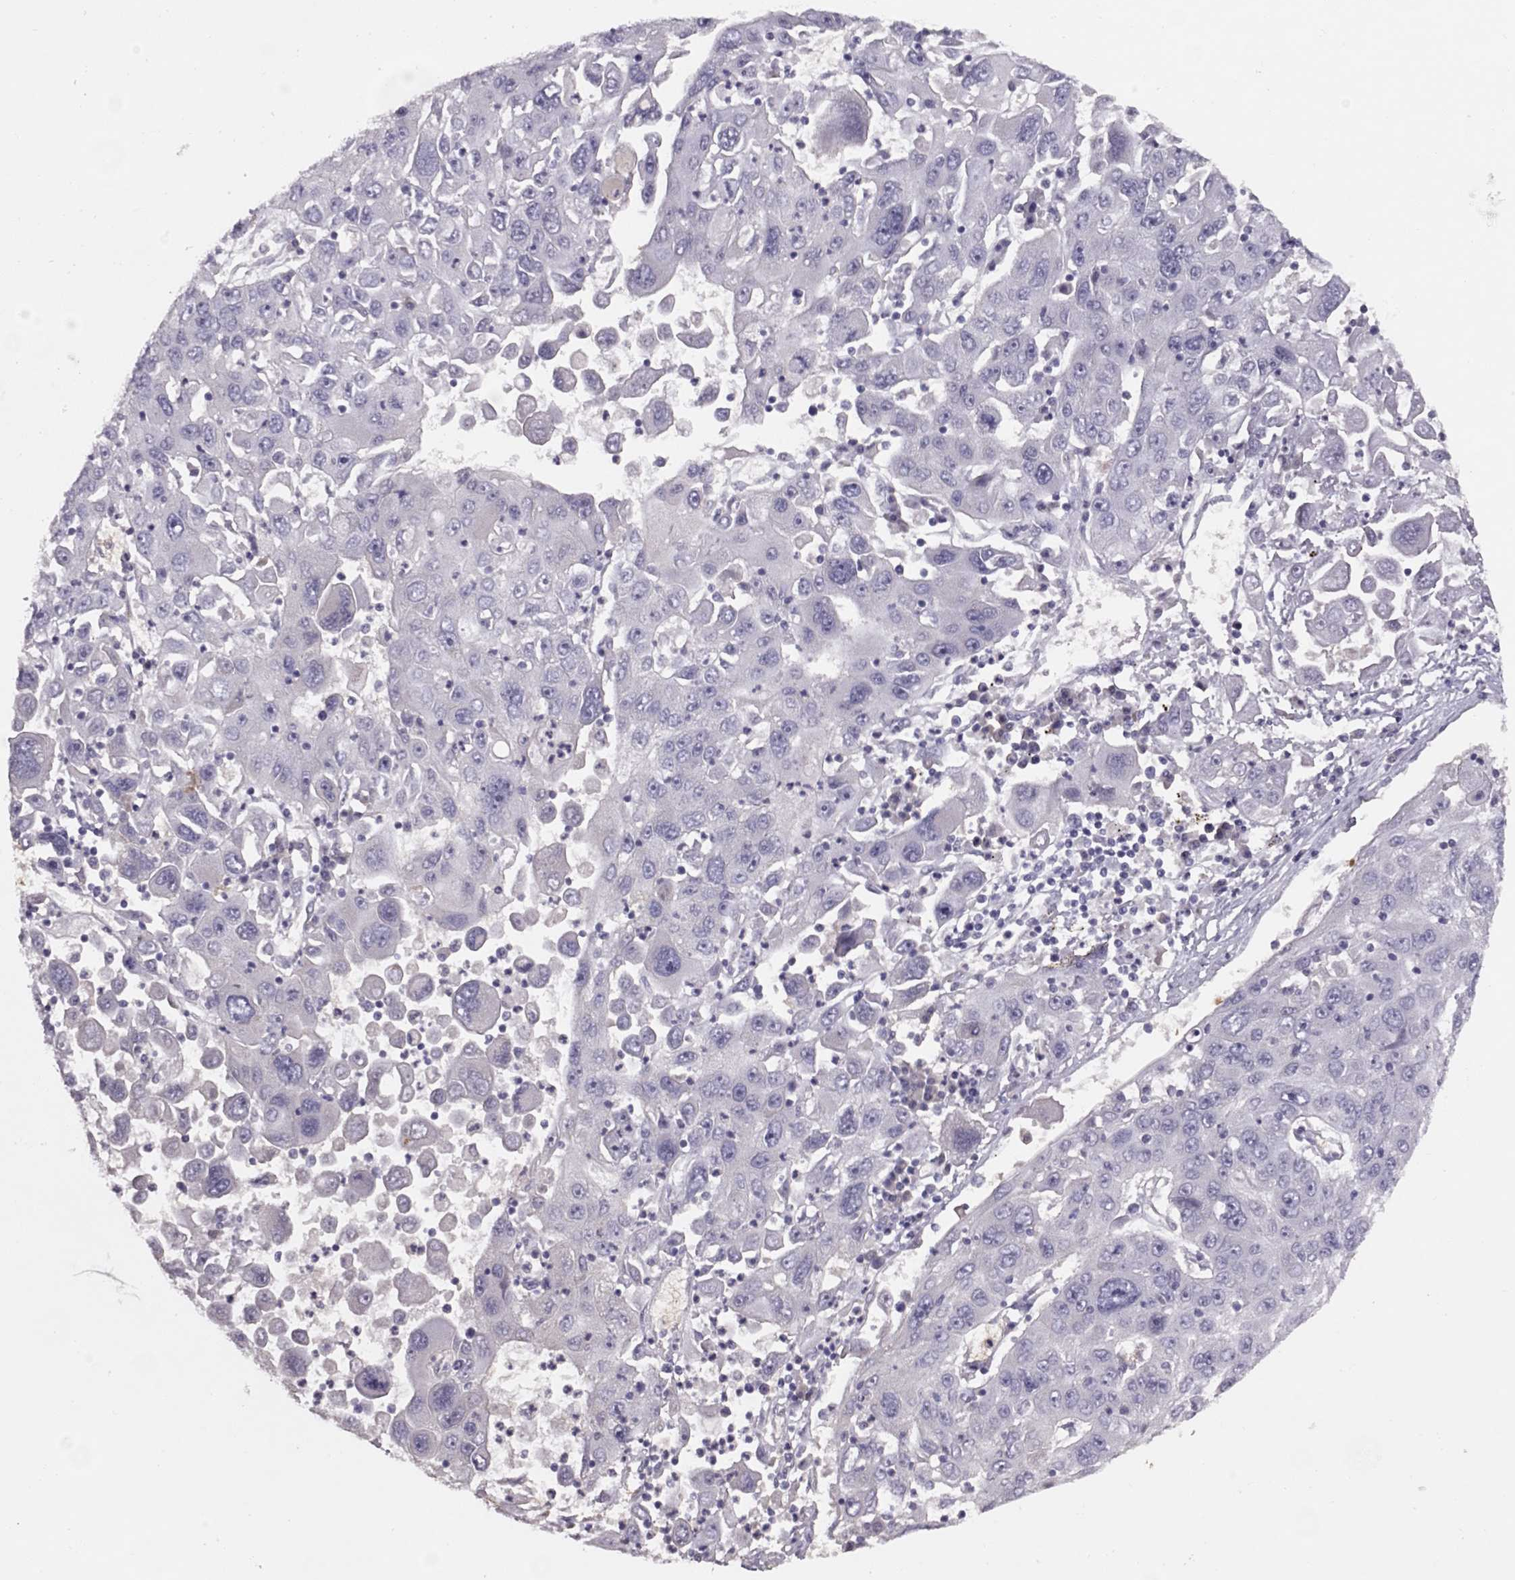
{"staining": {"intensity": "negative", "quantity": "none", "location": "none"}, "tissue": "stomach cancer", "cell_type": "Tumor cells", "image_type": "cancer", "snomed": [{"axis": "morphology", "description": "Adenocarcinoma, NOS"}, {"axis": "topography", "description": "Stomach"}], "caption": "High magnification brightfield microscopy of stomach cancer stained with DAB (3,3'-diaminobenzidine) (brown) and counterstained with hematoxylin (blue): tumor cells show no significant staining.", "gene": "RHD", "patient": {"sex": "male", "age": 56}}